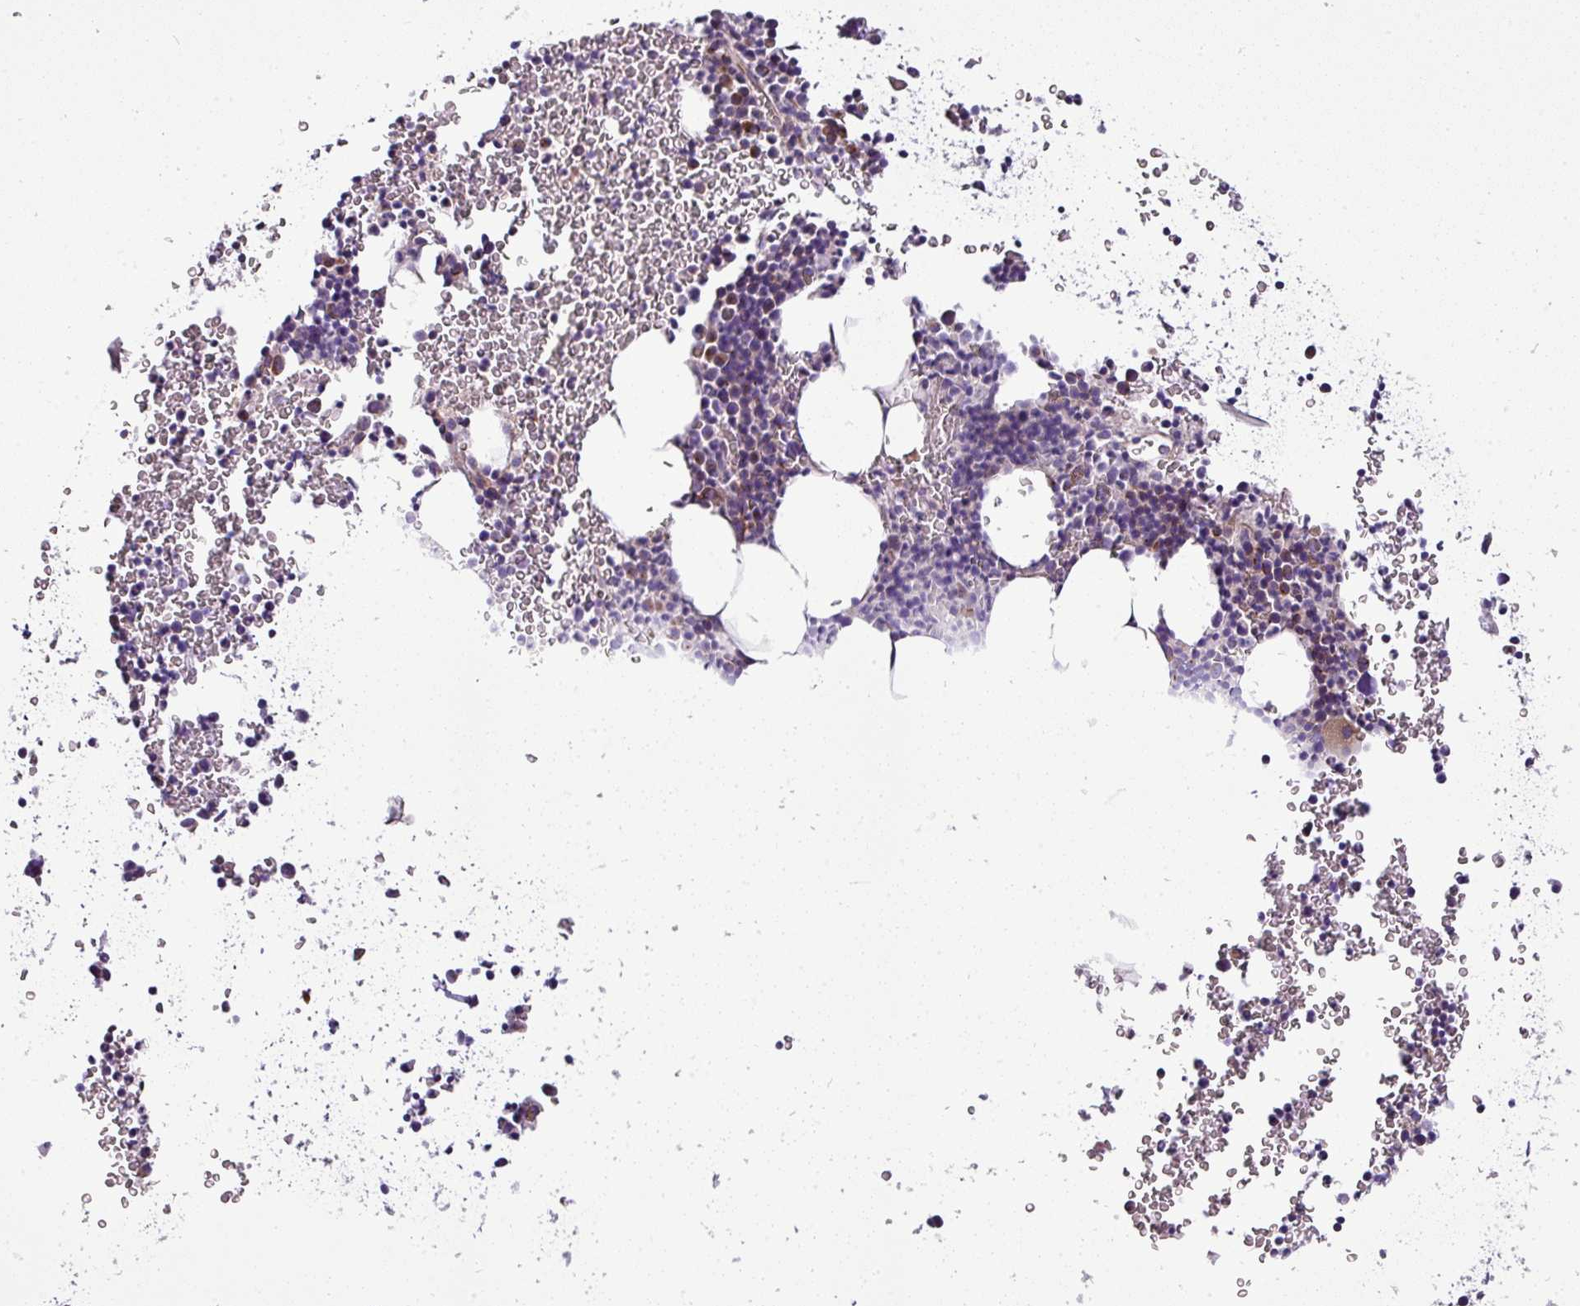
{"staining": {"intensity": "moderate", "quantity": "<25%", "location": "cytoplasmic/membranous"}, "tissue": "bone marrow", "cell_type": "Hematopoietic cells", "image_type": "normal", "snomed": [{"axis": "morphology", "description": "Normal tissue, NOS"}, {"axis": "topography", "description": "Bone marrow"}], "caption": "Immunohistochemistry histopathology image of unremarkable bone marrow stained for a protein (brown), which demonstrates low levels of moderate cytoplasmic/membranous positivity in about <25% of hematopoietic cells.", "gene": "GAN", "patient": {"sex": "male", "age": 61}}